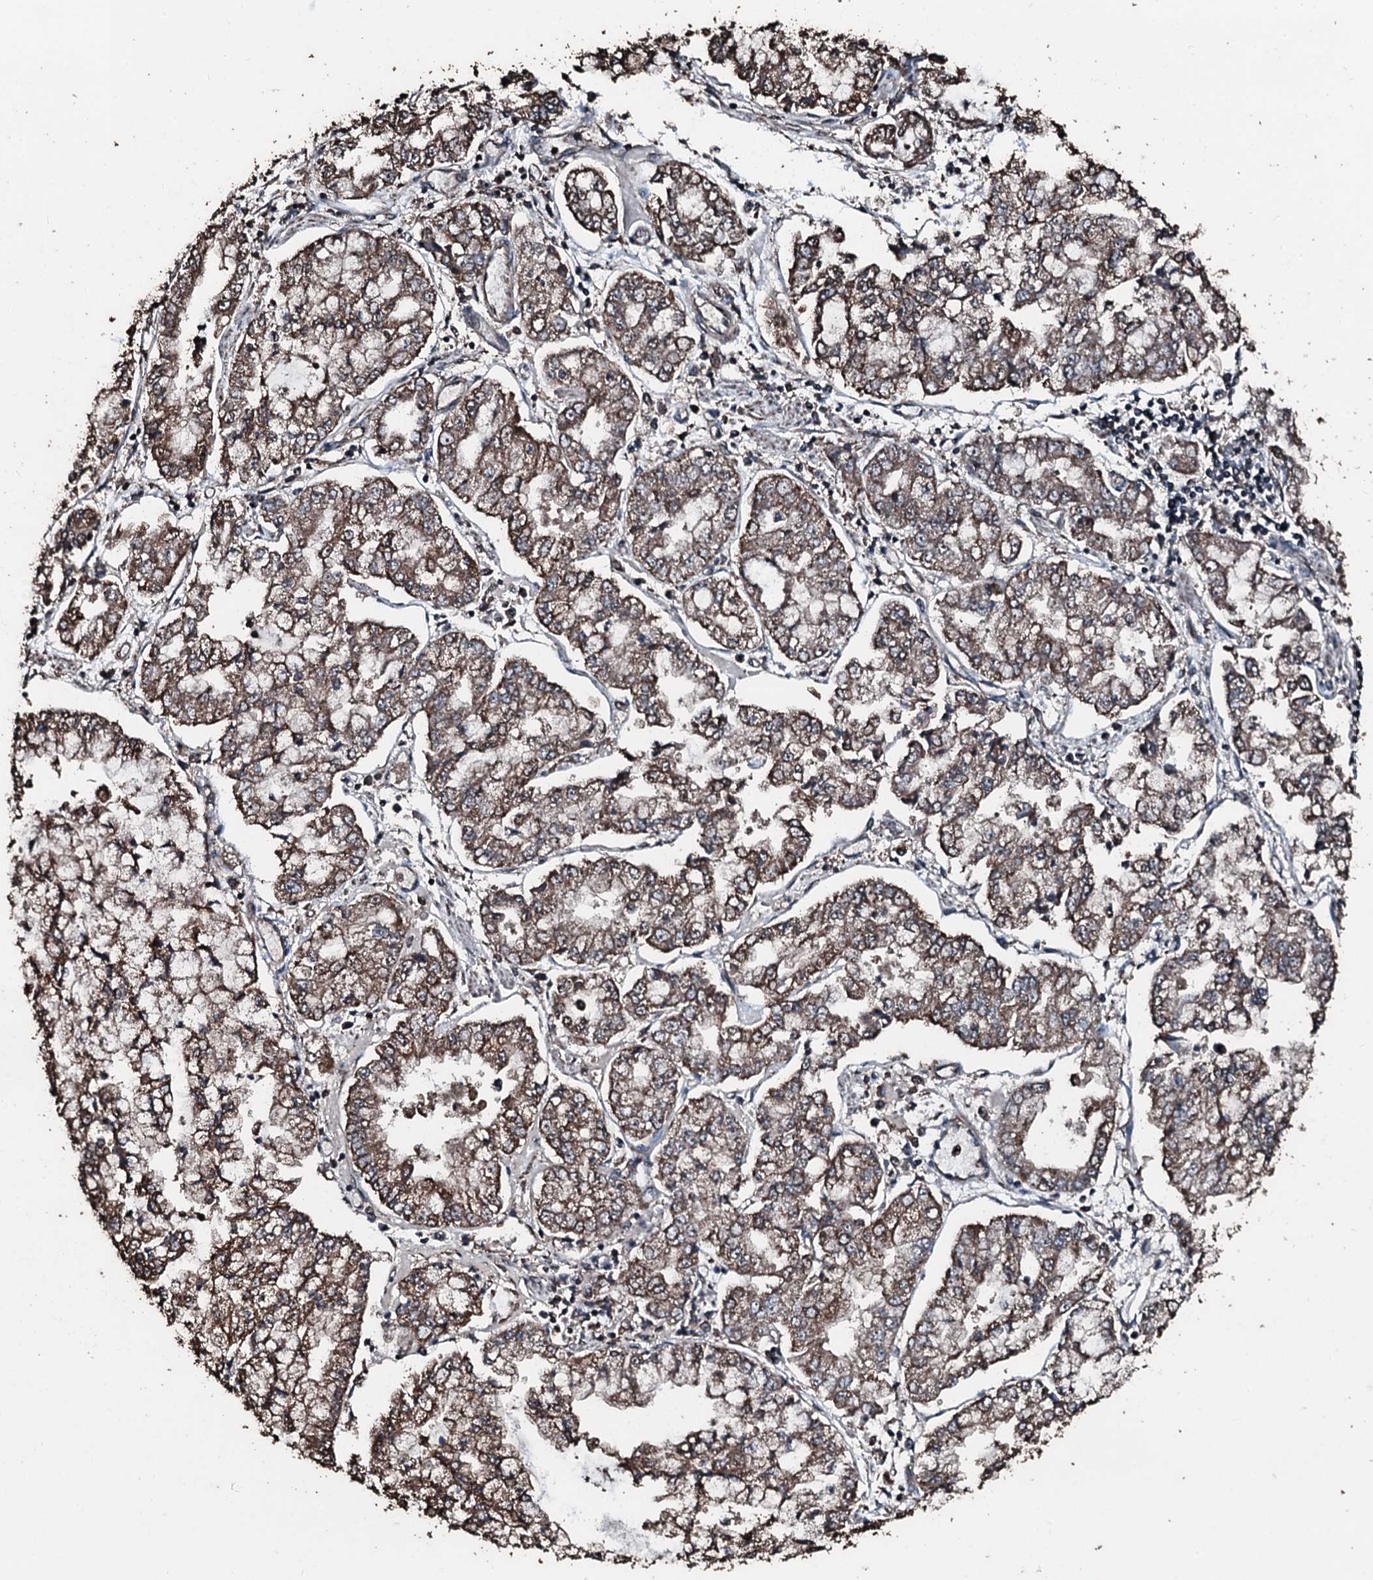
{"staining": {"intensity": "weak", "quantity": ">75%", "location": "cytoplasmic/membranous"}, "tissue": "stomach cancer", "cell_type": "Tumor cells", "image_type": "cancer", "snomed": [{"axis": "morphology", "description": "Adenocarcinoma, NOS"}, {"axis": "topography", "description": "Stomach"}], "caption": "Stomach cancer (adenocarcinoma) stained with IHC demonstrates weak cytoplasmic/membranous positivity in about >75% of tumor cells. (Stains: DAB (3,3'-diaminobenzidine) in brown, nuclei in blue, Microscopy: brightfield microscopy at high magnification).", "gene": "FAAP24", "patient": {"sex": "male", "age": 76}}